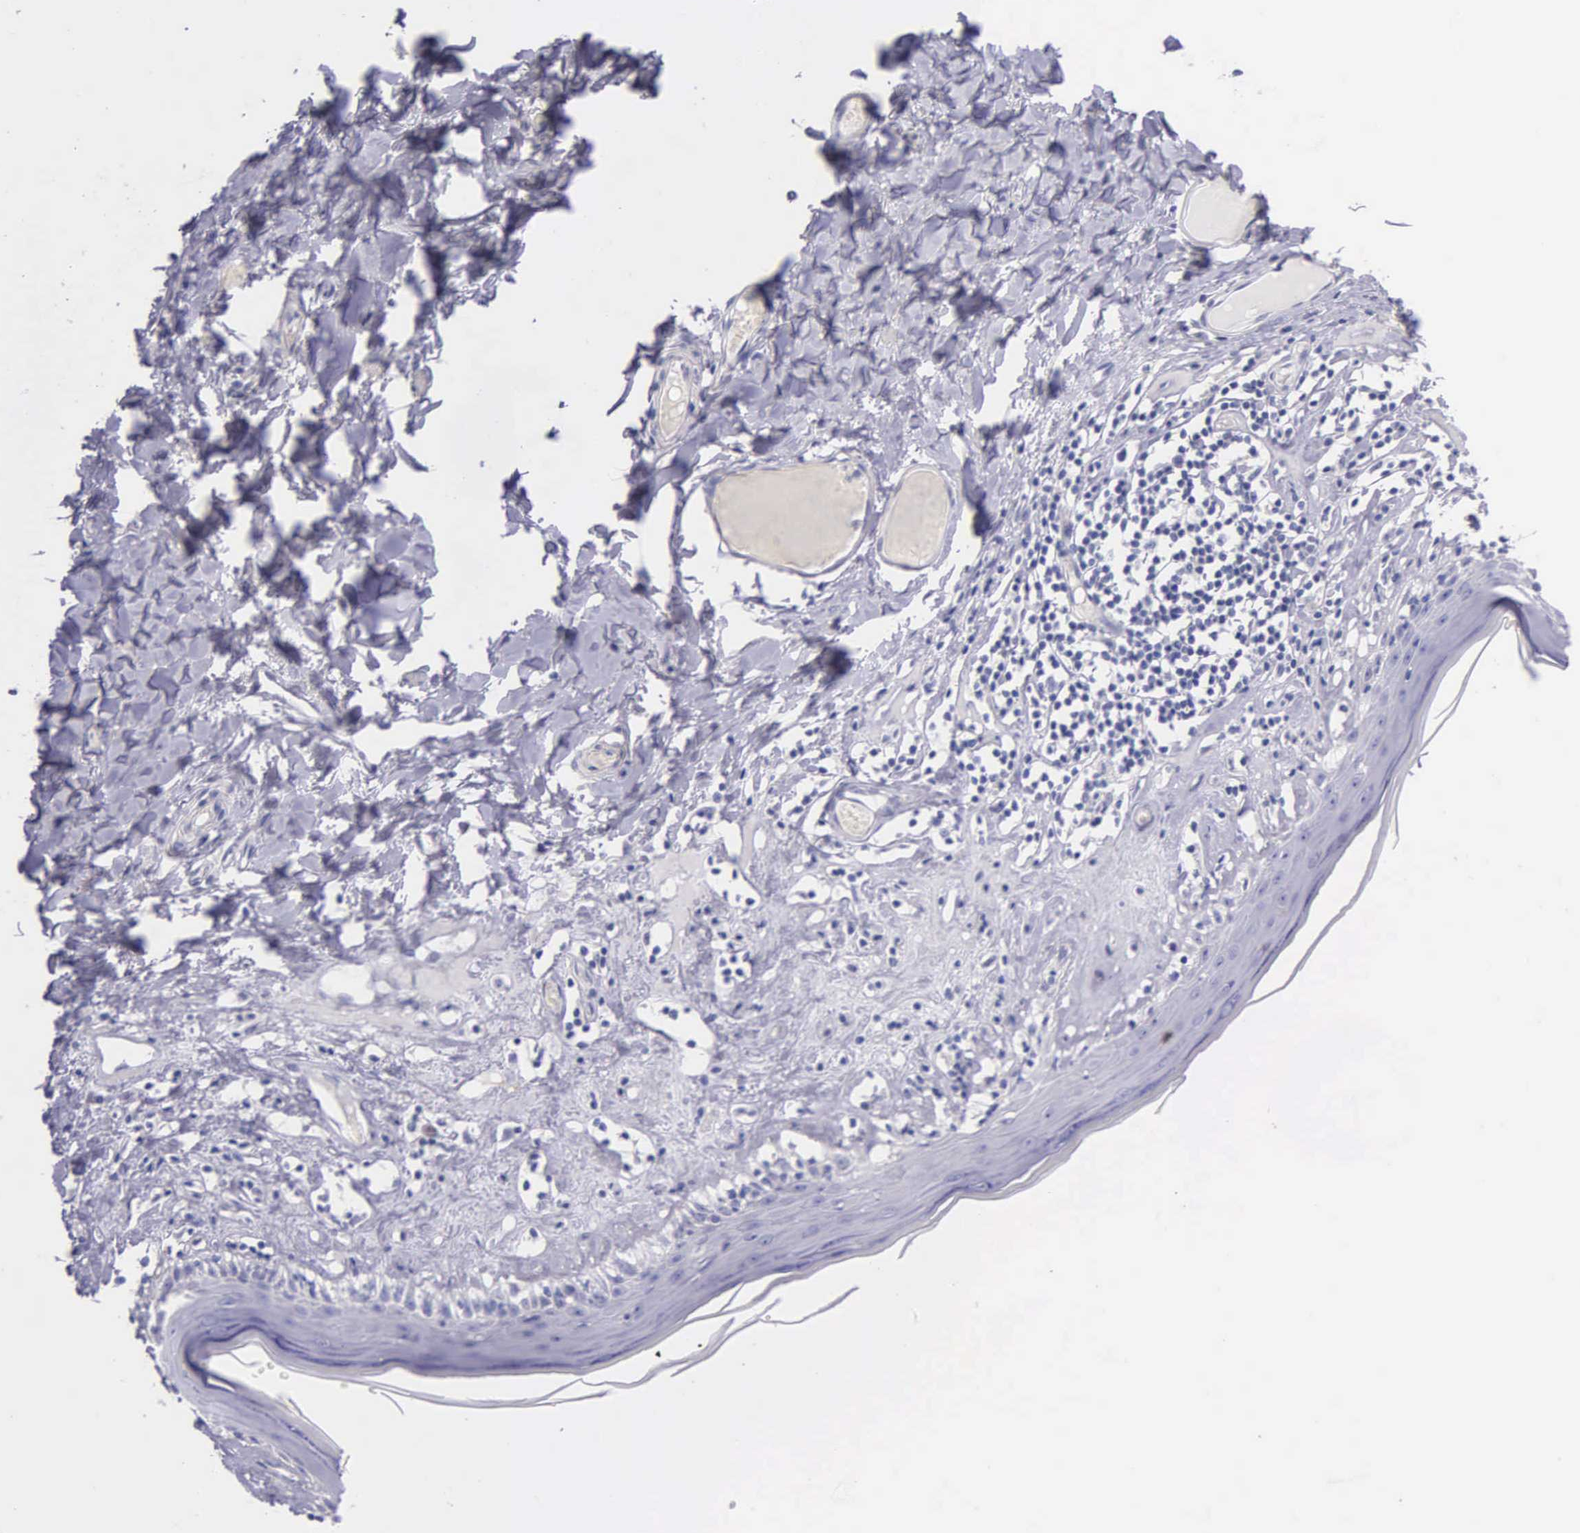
{"staining": {"intensity": "negative", "quantity": "none", "location": "none"}, "tissue": "skin", "cell_type": "Epidermal cells", "image_type": "normal", "snomed": [{"axis": "morphology", "description": "Normal tissue, NOS"}, {"axis": "topography", "description": "Vascular tissue"}, {"axis": "topography", "description": "Vulva"}, {"axis": "topography", "description": "Peripheral nerve tissue"}], "caption": "A high-resolution photomicrograph shows immunohistochemistry (IHC) staining of benign skin, which exhibits no significant positivity in epidermal cells.", "gene": "GSTT2B", "patient": {"sex": "female", "age": 86}}